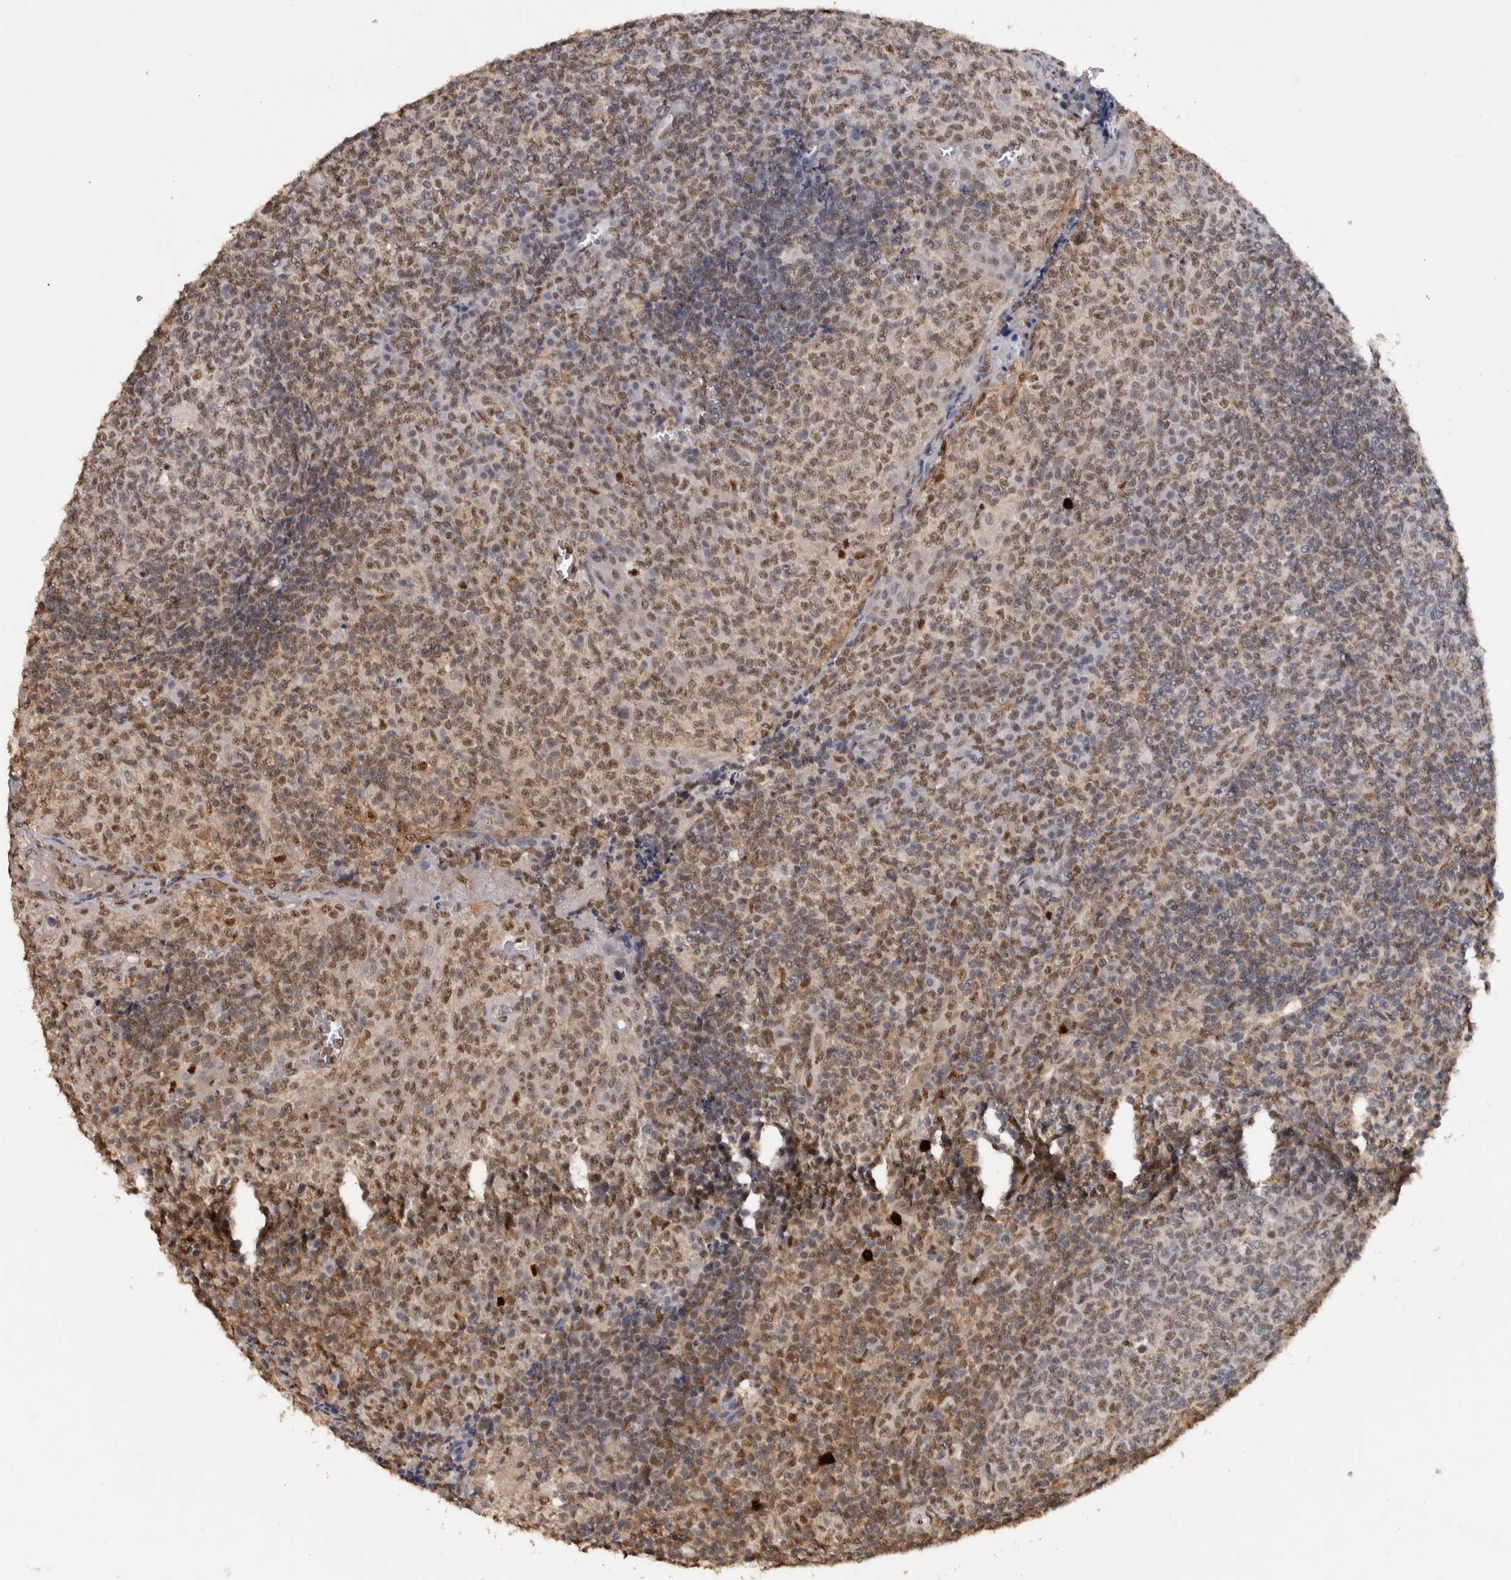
{"staining": {"intensity": "moderate", "quantity": "<25%", "location": "cytoplasmic/membranous,nuclear"}, "tissue": "tonsil", "cell_type": "Germinal center cells", "image_type": "normal", "snomed": [{"axis": "morphology", "description": "Normal tissue, NOS"}, {"axis": "topography", "description": "Tonsil"}], "caption": "A low amount of moderate cytoplasmic/membranous,nuclear staining is appreciated in approximately <25% of germinal center cells in normal tonsil. The staining was performed using DAB (3,3'-diaminobenzidine), with brown indicating positive protein expression. Nuclei are stained blue with hematoxylin.", "gene": "RPS6KA2", "patient": {"sex": "female", "age": 19}}